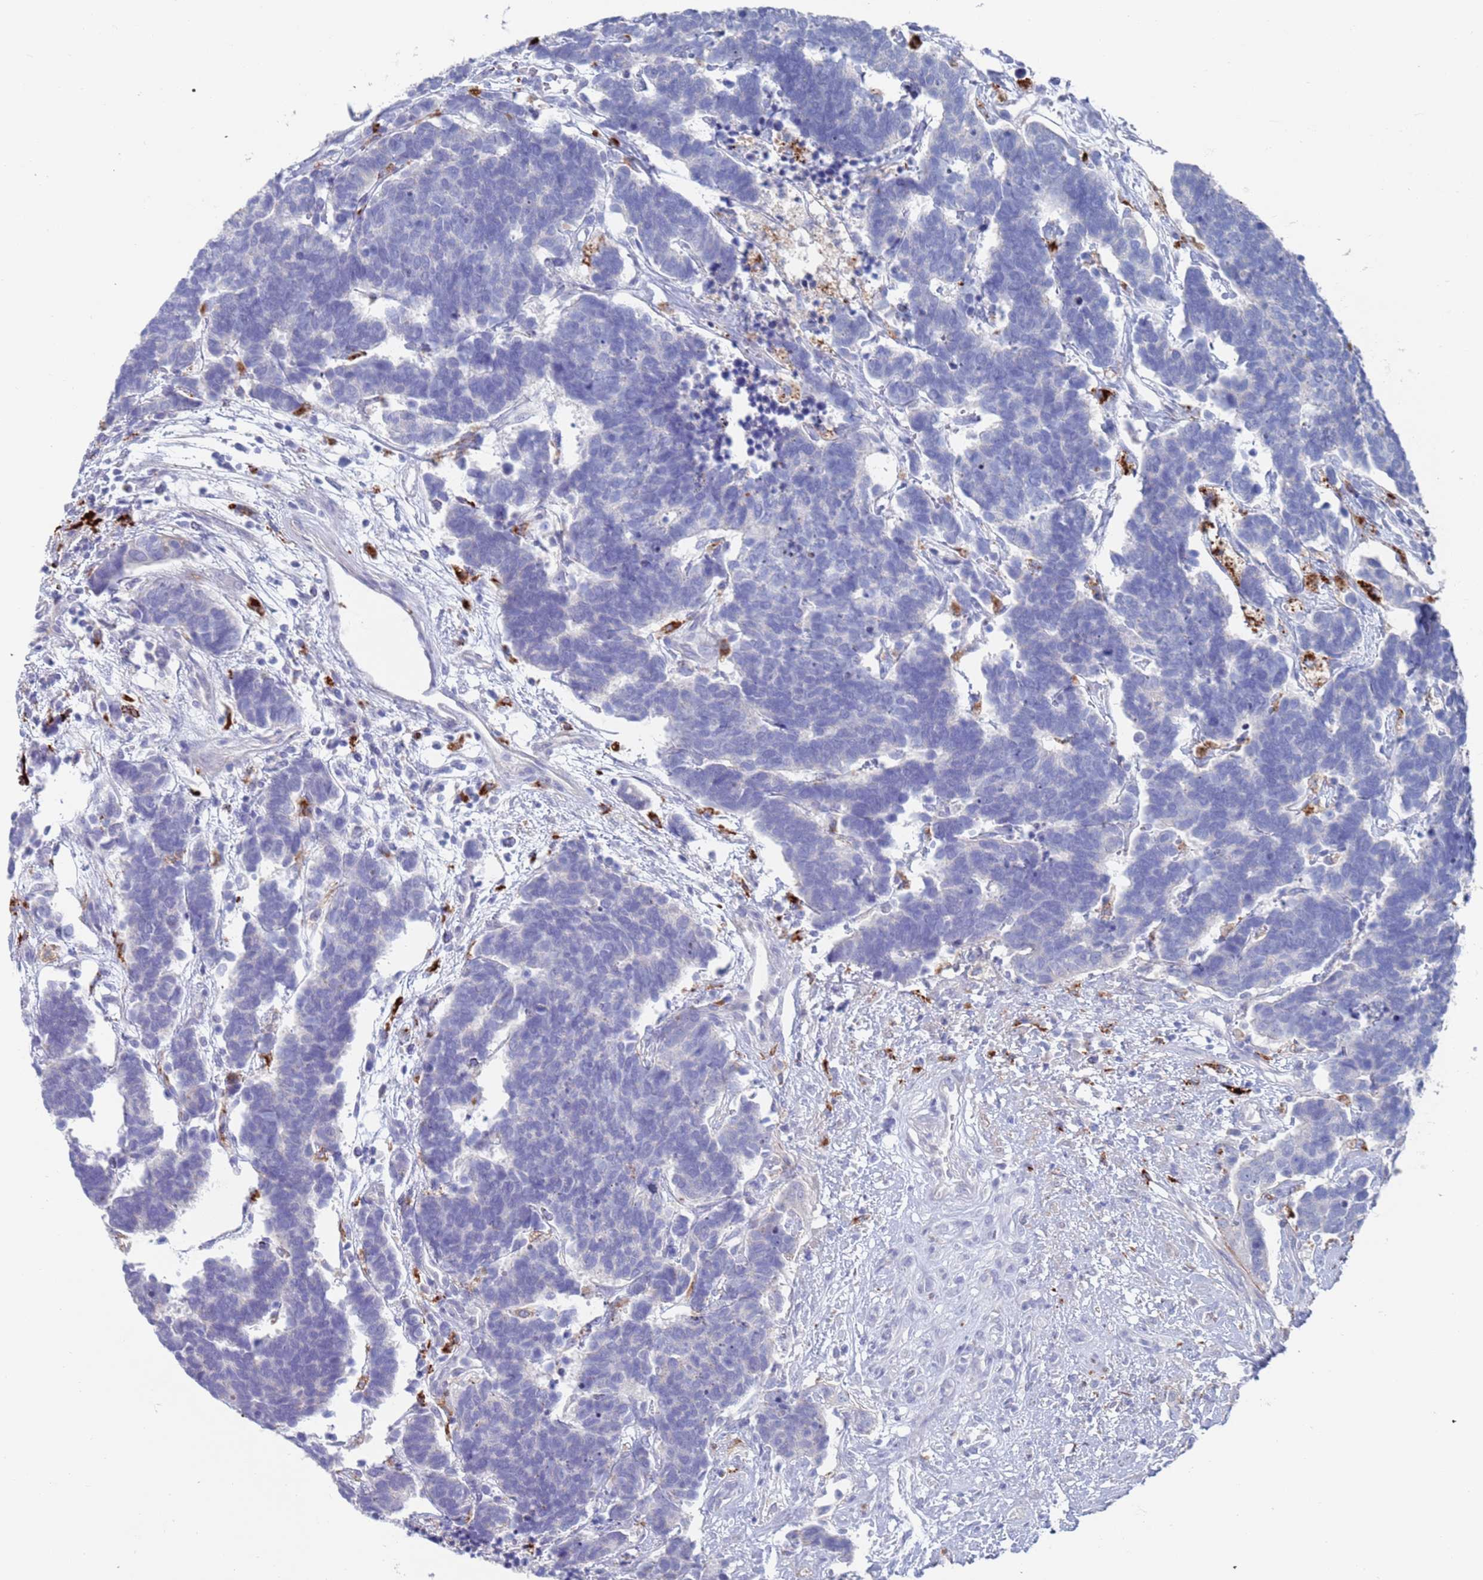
{"staining": {"intensity": "negative", "quantity": "none", "location": "none"}, "tissue": "carcinoid", "cell_type": "Tumor cells", "image_type": "cancer", "snomed": [{"axis": "morphology", "description": "Carcinoma, NOS"}, {"axis": "morphology", "description": "Carcinoid, malignant, NOS"}, {"axis": "topography", "description": "Urinary bladder"}], "caption": "Immunohistochemistry (IHC) of carcinoid (malignant) displays no expression in tumor cells.", "gene": "FUCA1", "patient": {"sex": "male", "age": 57}}